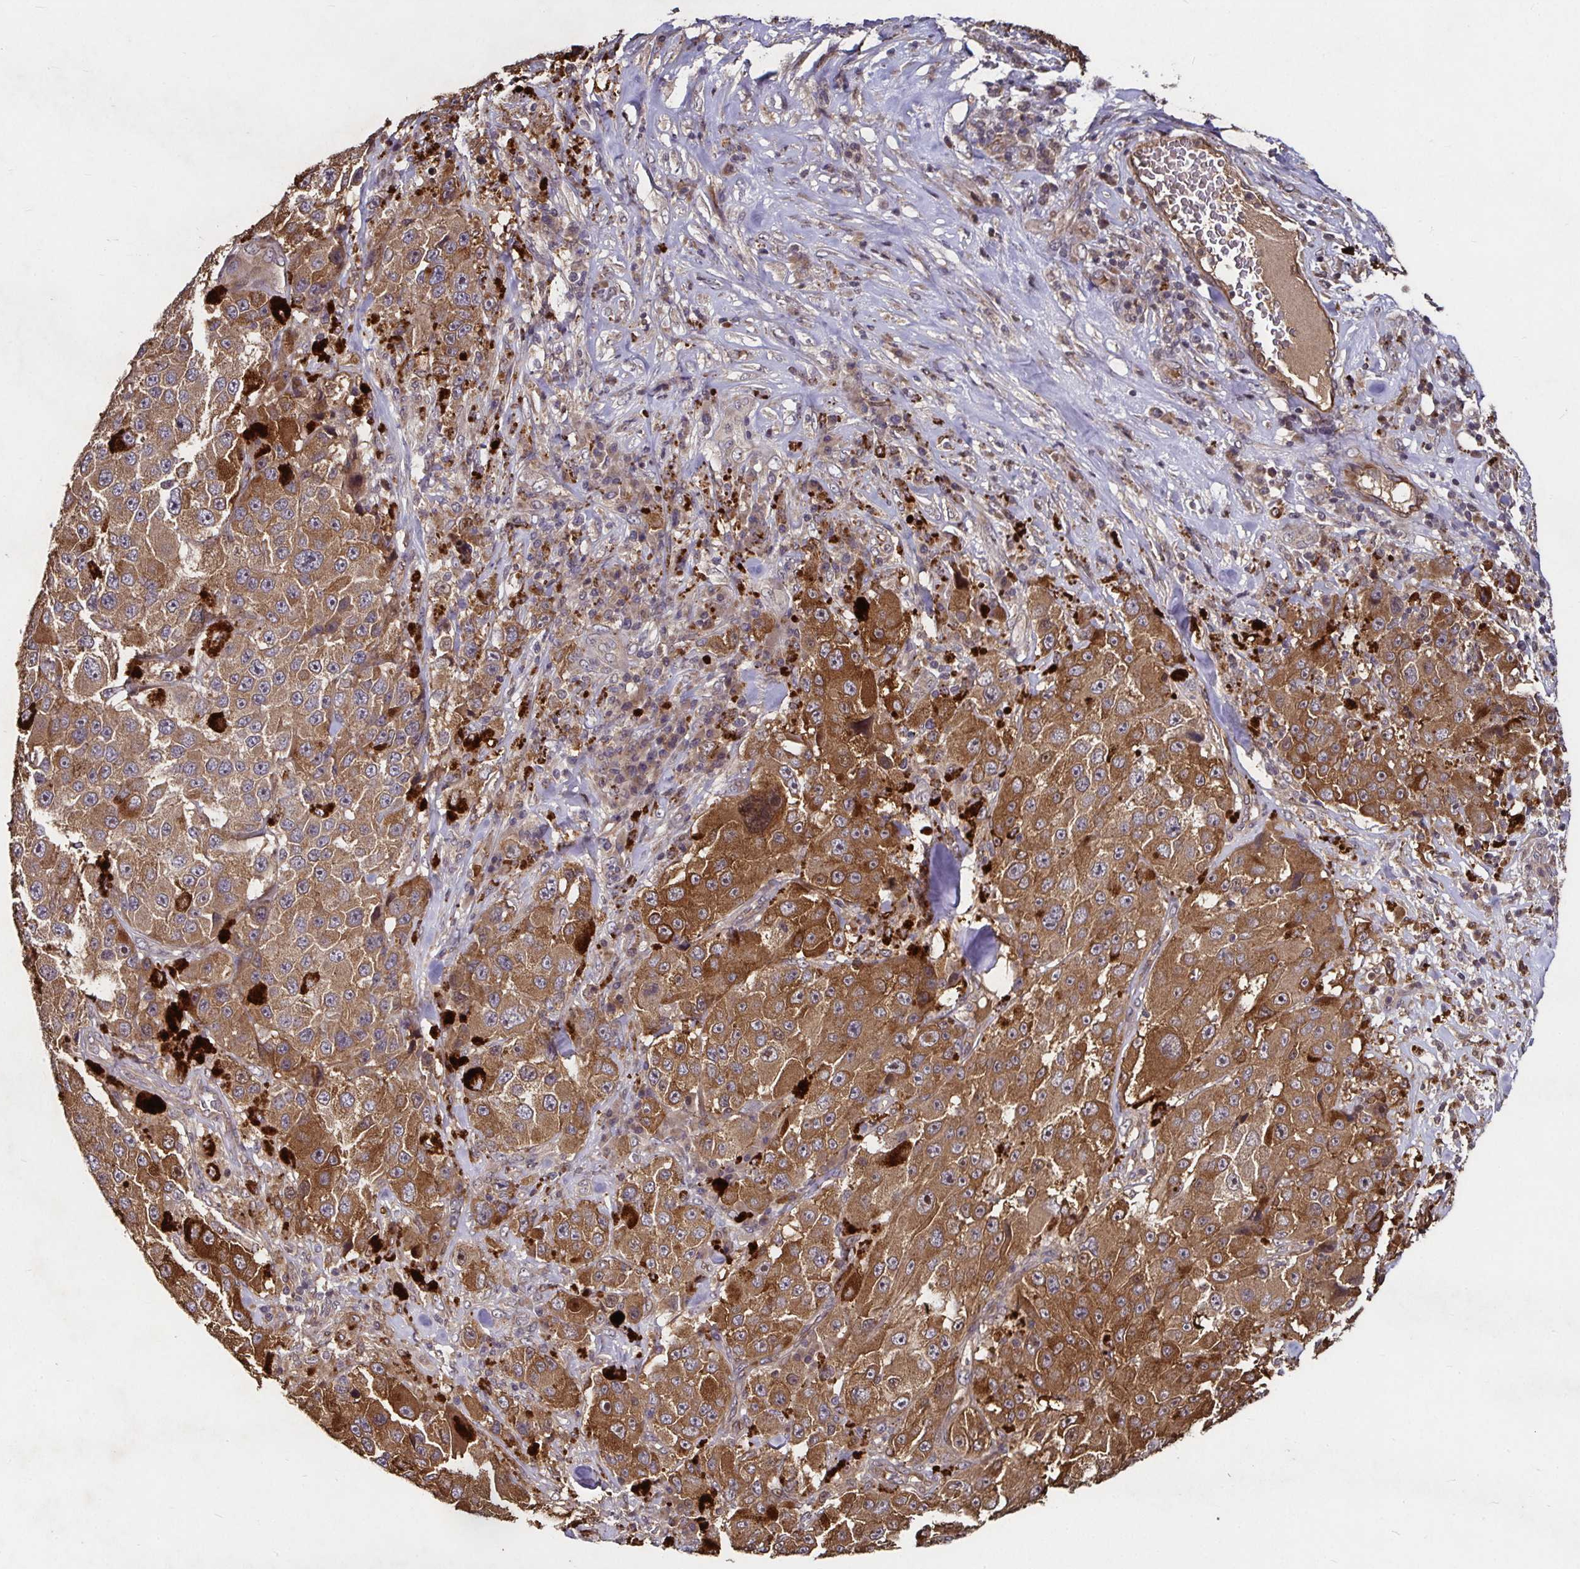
{"staining": {"intensity": "moderate", "quantity": ">75%", "location": "cytoplasmic/membranous"}, "tissue": "melanoma", "cell_type": "Tumor cells", "image_type": "cancer", "snomed": [{"axis": "morphology", "description": "Malignant melanoma, Metastatic site"}, {"axis": "topography", "description": "Lymph node"}], "caption": "The immunohistochemical stain labels moderate cytoplasmic/membranous expression in tumor cells of malignant melanoma (metastatic site) tissue.", "gene": "SMYD3", "patient": {"sex": "male", "age": 62}}